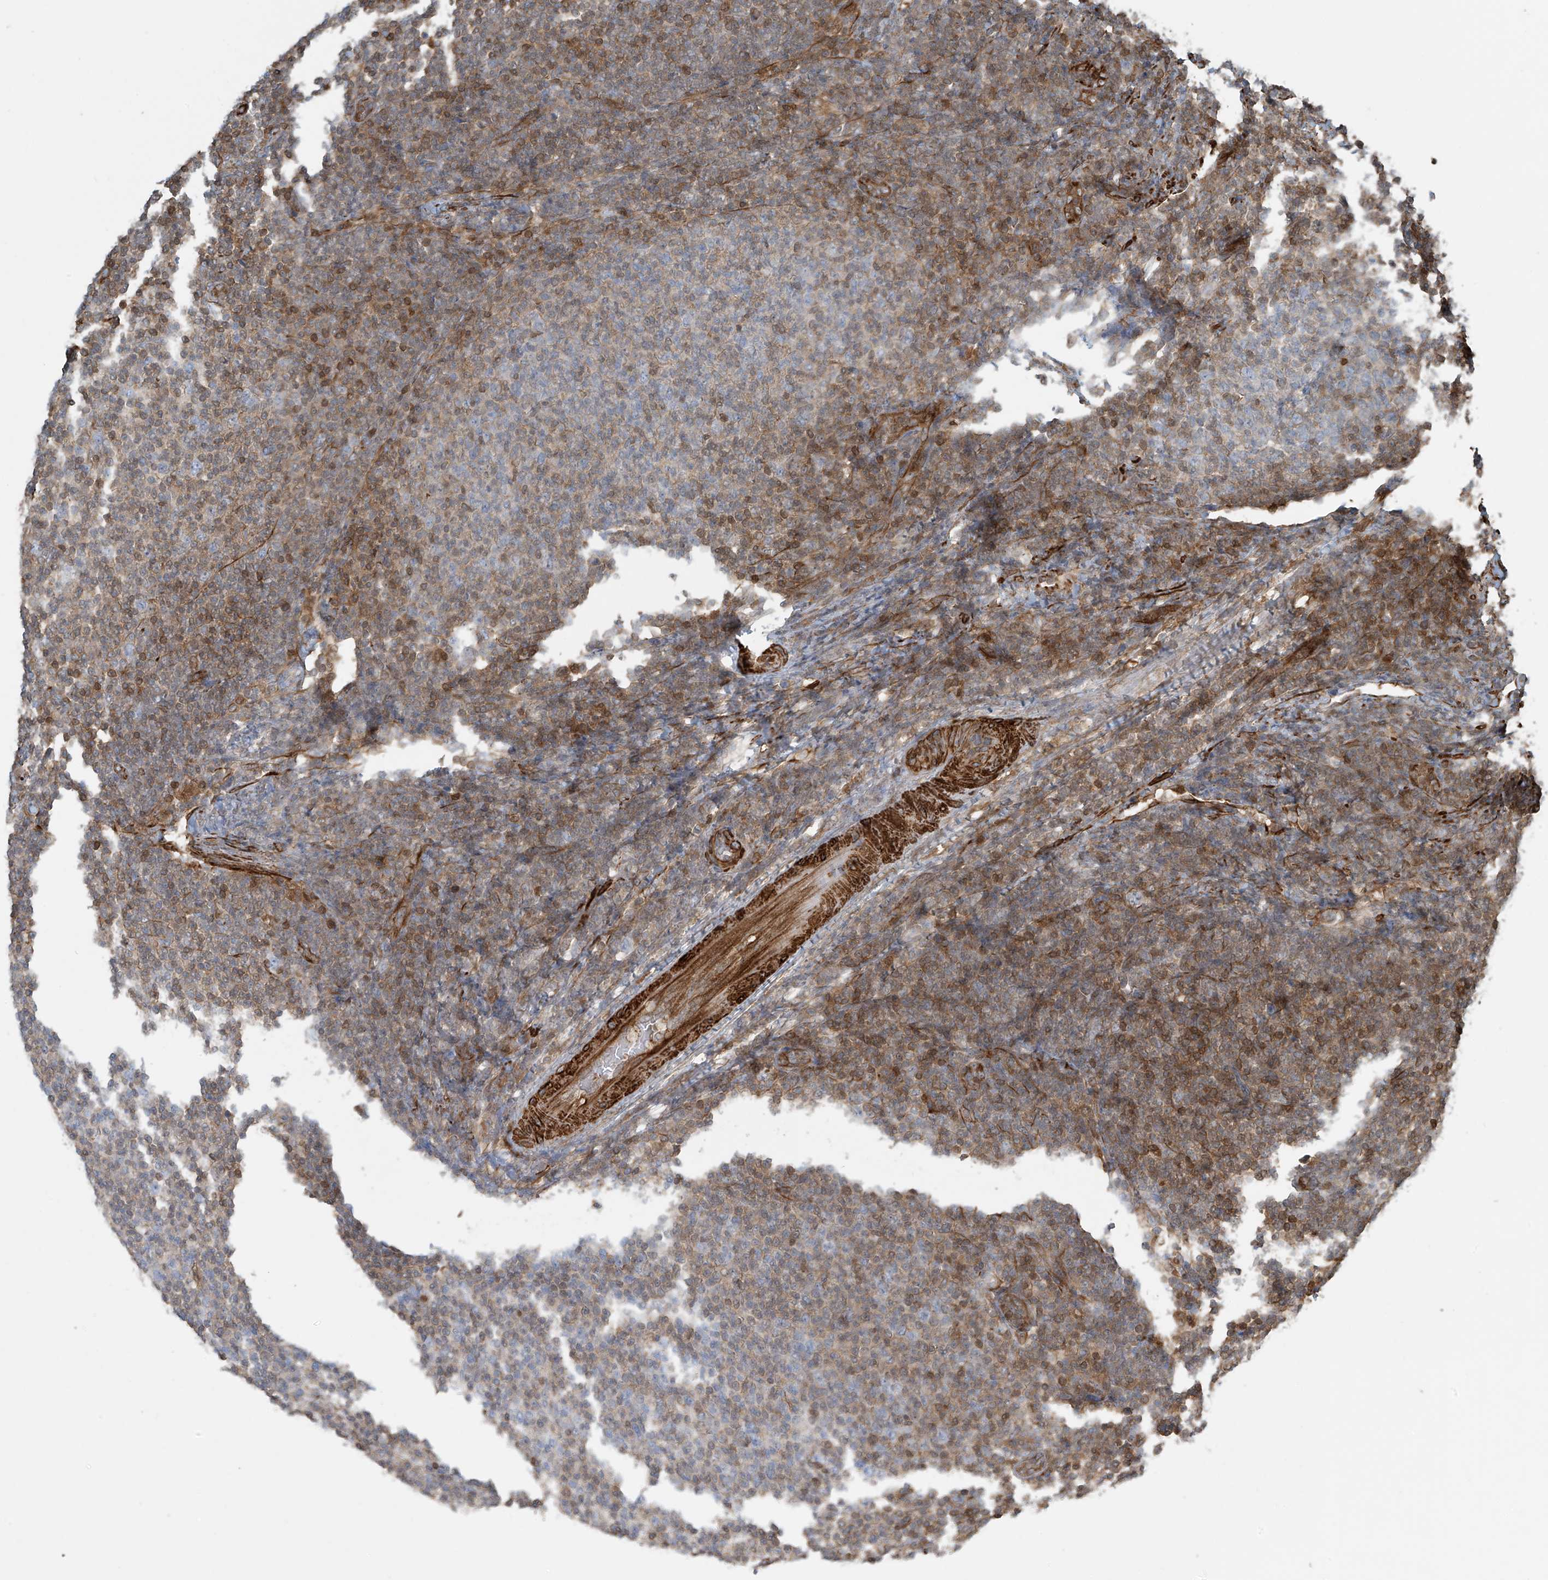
{"staining": {"intensity": "moderate", "quantity": "25%-75%", "location": "cytoplasmic/membranous"}, "tissue": "lymphoma", "cell_type": "Tumor cells", "image_type": "cancer", "snomed": [{"axis": "morphology", "description": "Malignant lymphoma, non-Hodgkin's type, Low grade"}, {"axis": "topography", "description": "Lymph node"}], "caption": "Lymphoma was stained to show a protein in brown. There is medium levels of moderate cytoplasmic/membranous expression in approximately 25%-75% of tumor cells. (Brightfield microscopy of DAB IHC at high magnification).", "gene": "SH3BGRL3", "patient": {"sex": "male", "age": 66}}